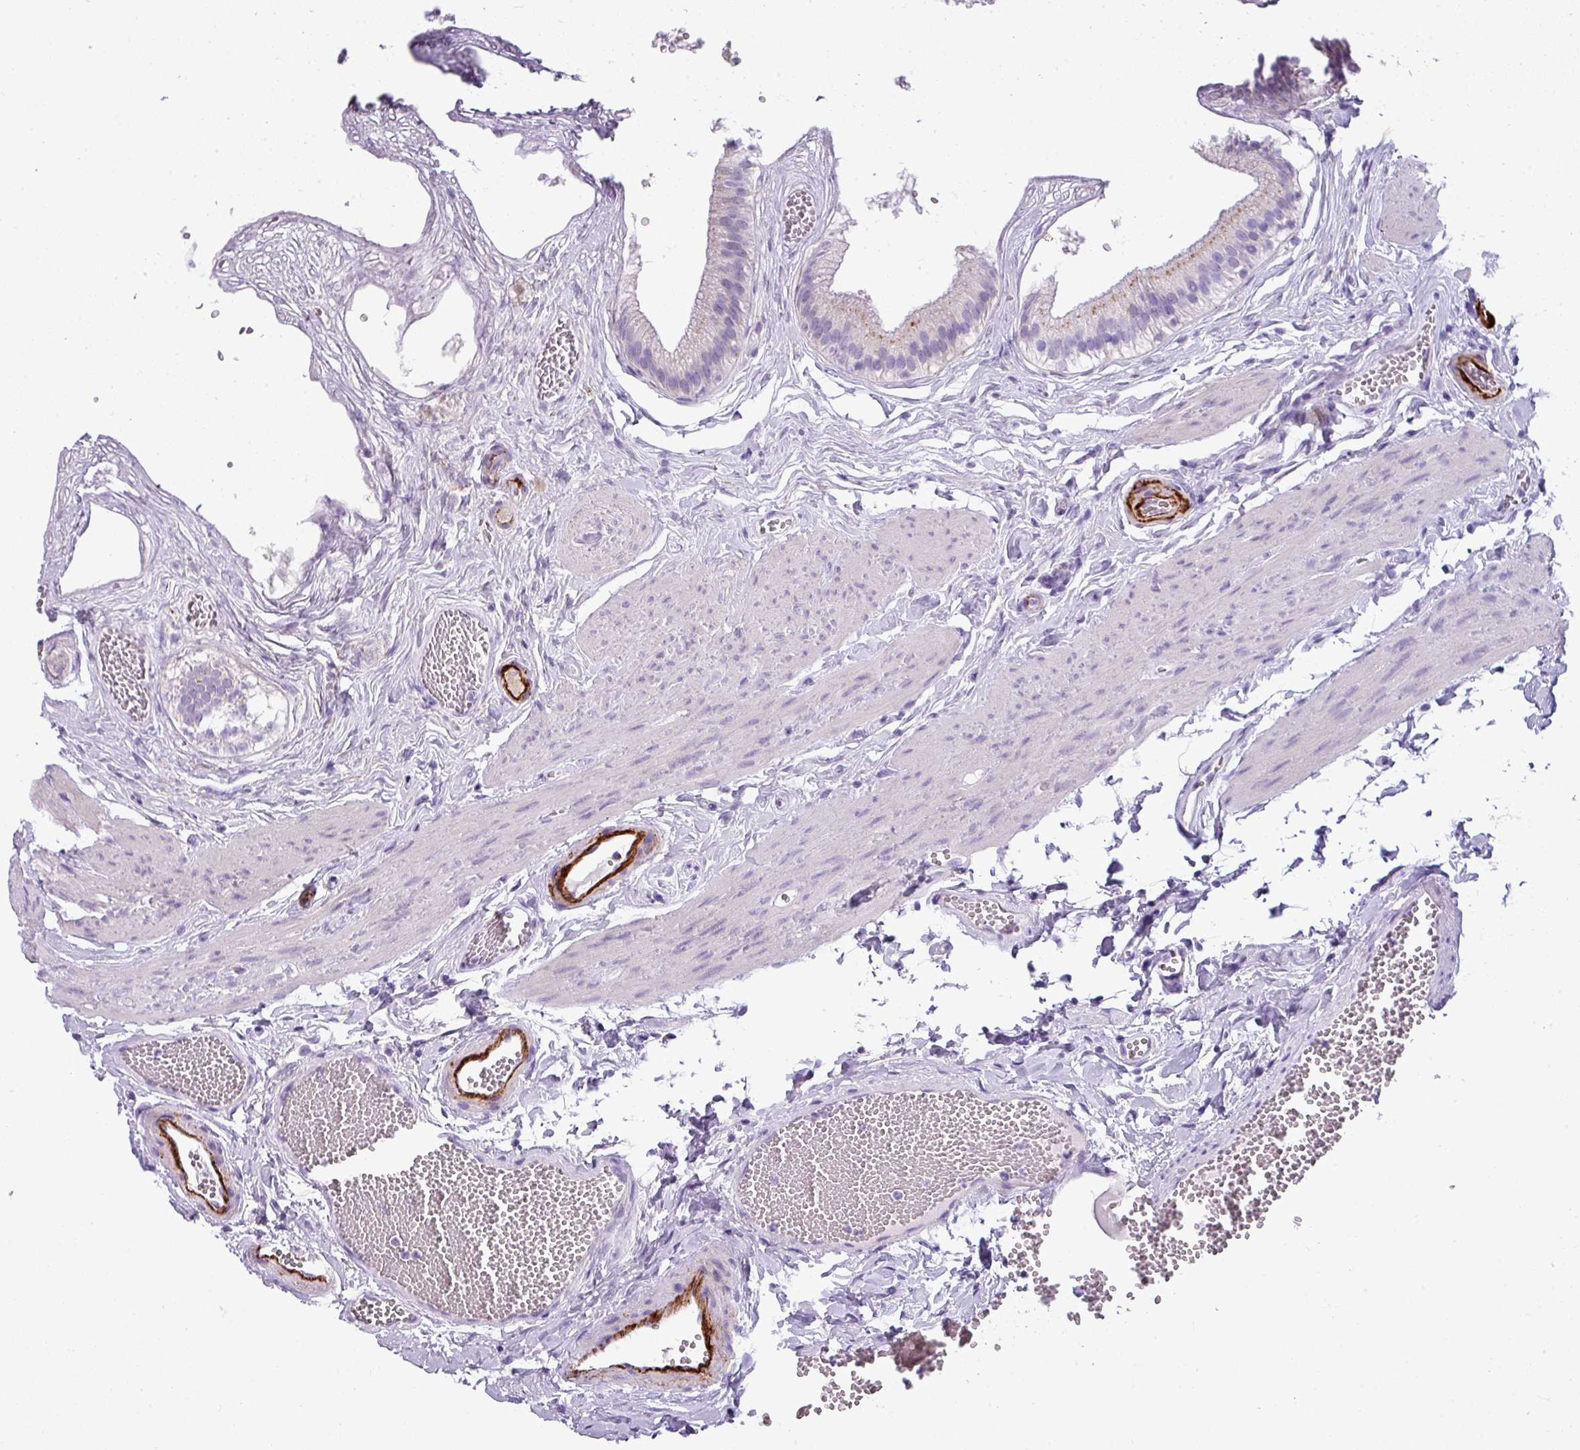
{"staining": {"intensity": "moderate", "quantity": "<25%", "location": "cytoplasmic/membranous"}, "tissue": "gallbladder", "cell_type": "Glandular cells", "image_type": "normal", "snomed": [{"axis": "morphology", "description": "Normal tissue, NOS"}, {"axis": "topography", "description": "Gallbladder"}], "caption": "Protein staining of benign gallbladder exhibits moderate cytoplasmic/membranous staining in approximately <25% of glandular cells. (DAB = brown stain, brightfield microscopy at high magnification).", "gene": "ZNF568", "patient": {"sex": "female", "age": 54}}